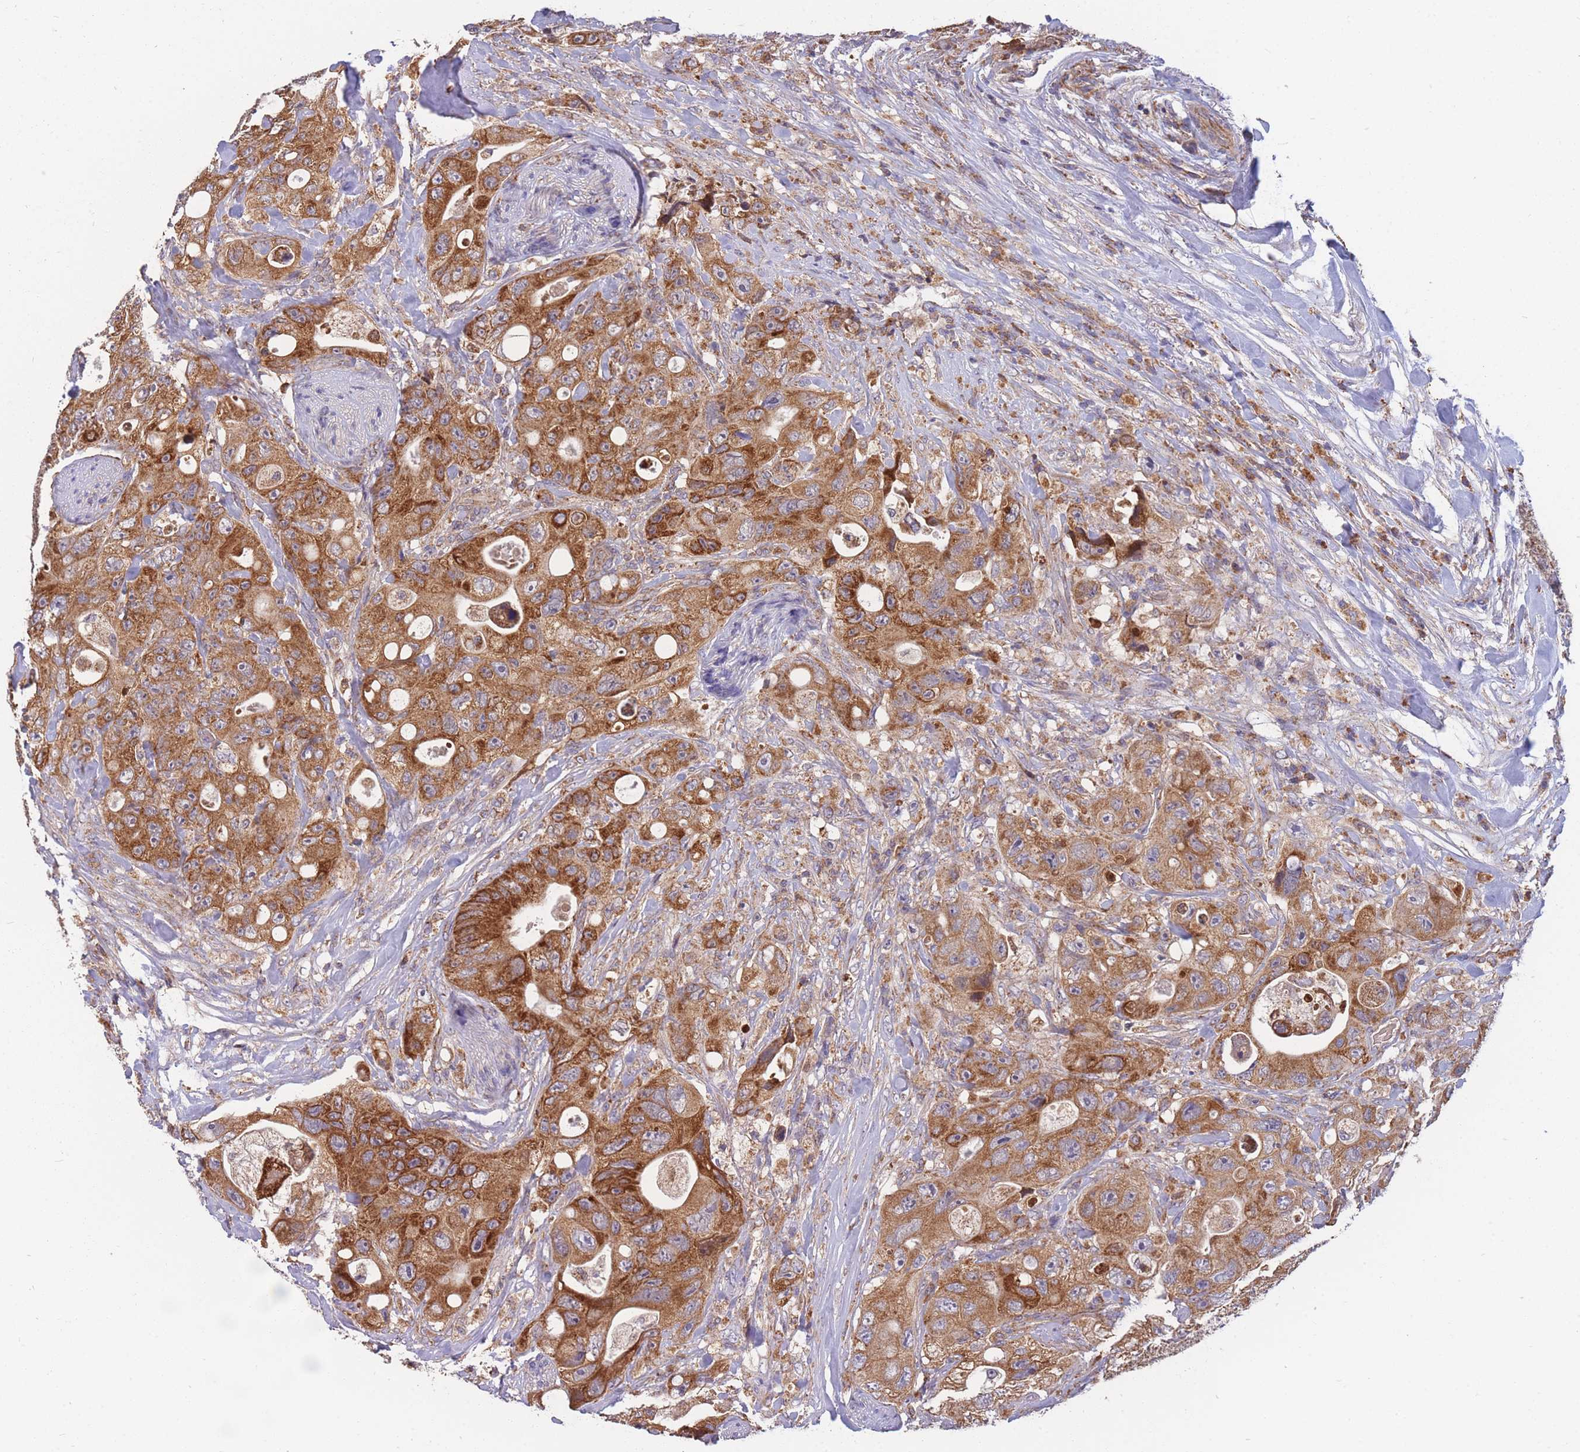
{"staining": {"intensity": "strong", "quantity": ">75%", "location": "cytoplasmic/membranous"}, "tissue": "colorectal cancer", "cell_type": "Tumor cells", "image_type": "cancer", "snomed": [{"axis": "morphology", "description": "Adenocarcinoma, NOS"}, {"axis": "topography", "description": "Colon"}], "caption": "Colorectal cancer stained with IHC shows strong cytoplasmic/membranous staining in approximately >75% of tumor cells.", "gene": "PTPMT1", "patient": {"sex": "female", "age": 46}}